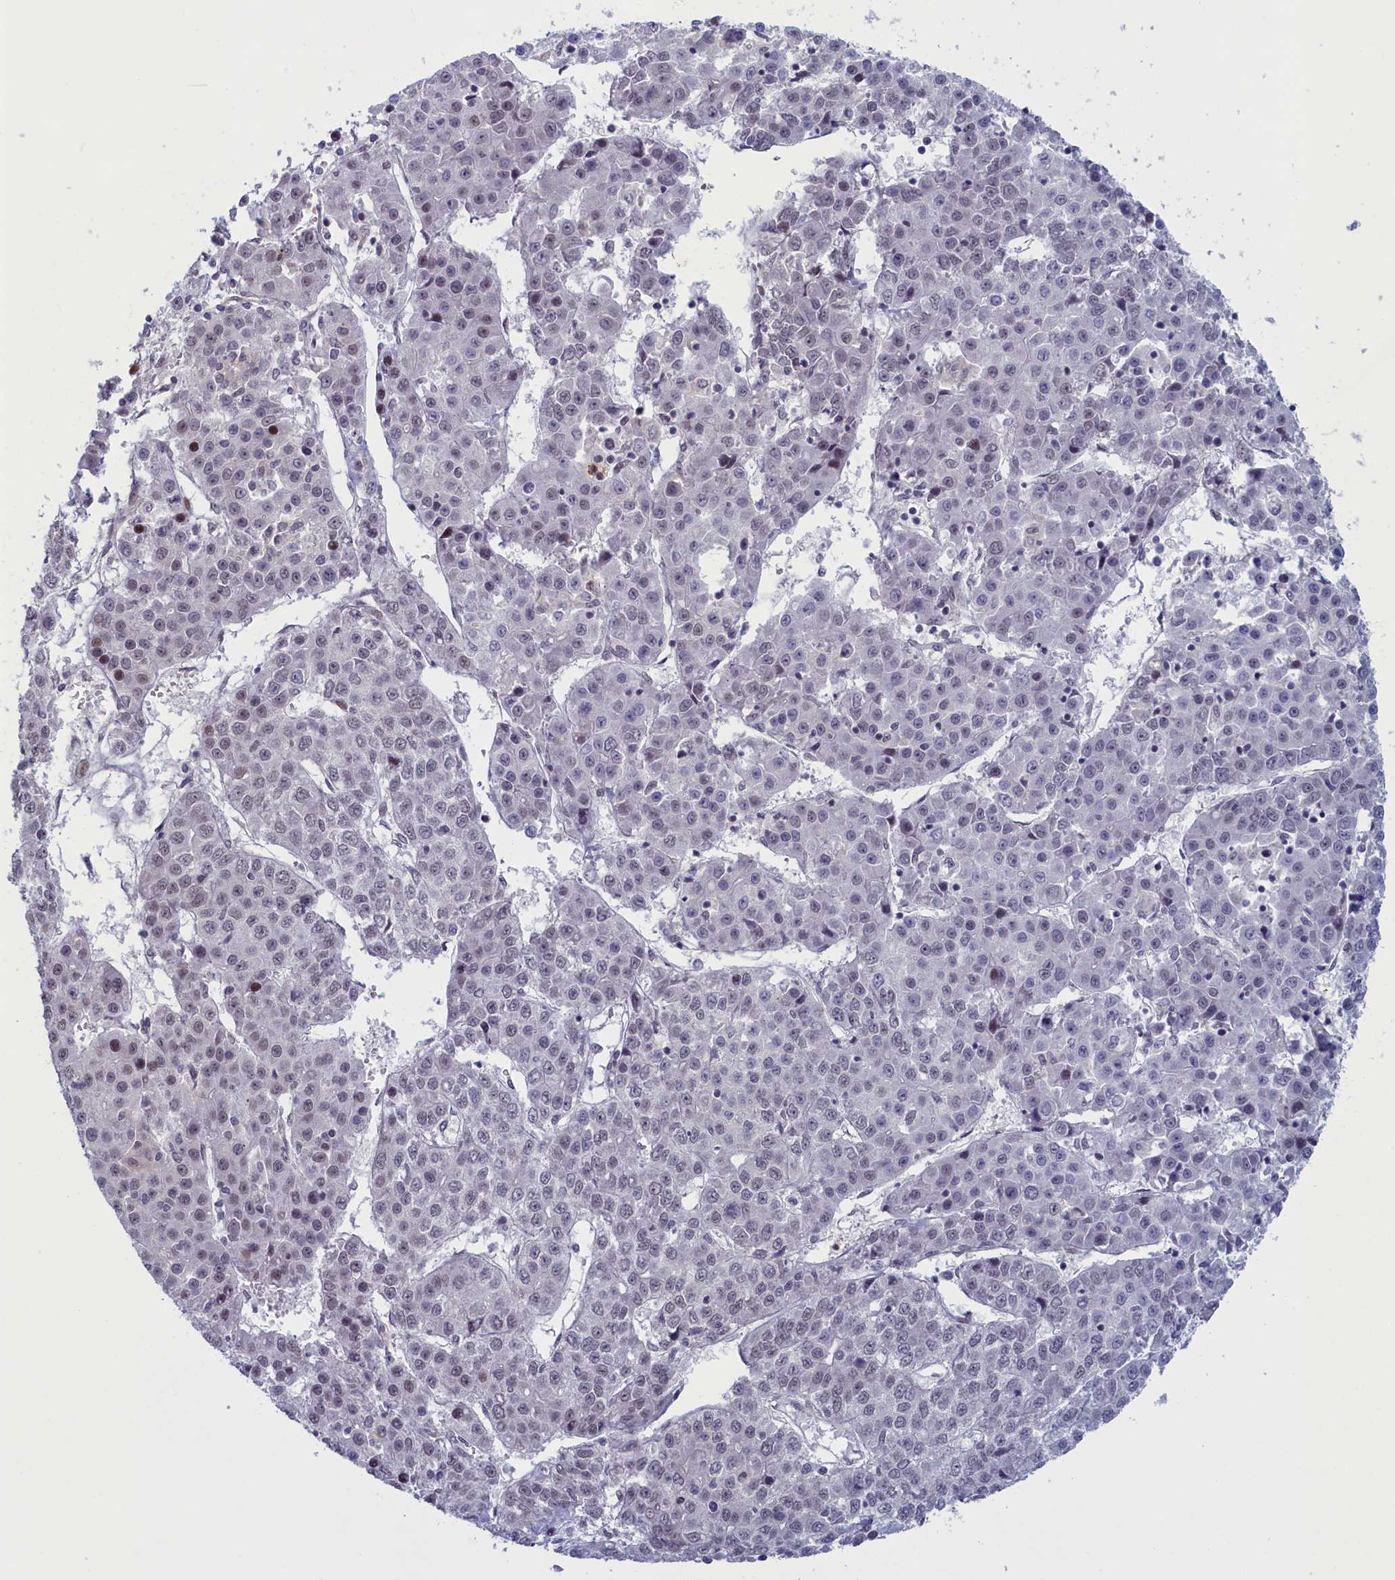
{"staining": {"intensity": "moderate", "quantity": "<25%", "location": "cytoplasmic/membranous,nuclear"}, "tissue": "liver cancer", "cell_type": "Tumor cells", "image_type": "cancer", "snomed": [{"axis": "morphology", "description": "Carcinoma, Hepatocellular, NOS"}, {"axis": "topography", "description": "Liver"}], "caption": "High-power microscopy captured an IHC photomicrograph of liver cancer, revealing moderate cytoplasmic/membranous and nuclear staining in about <25% of tumor cells.", "gene": "ATF7IP2", "patient": {"sex": "female", "age": 53}}